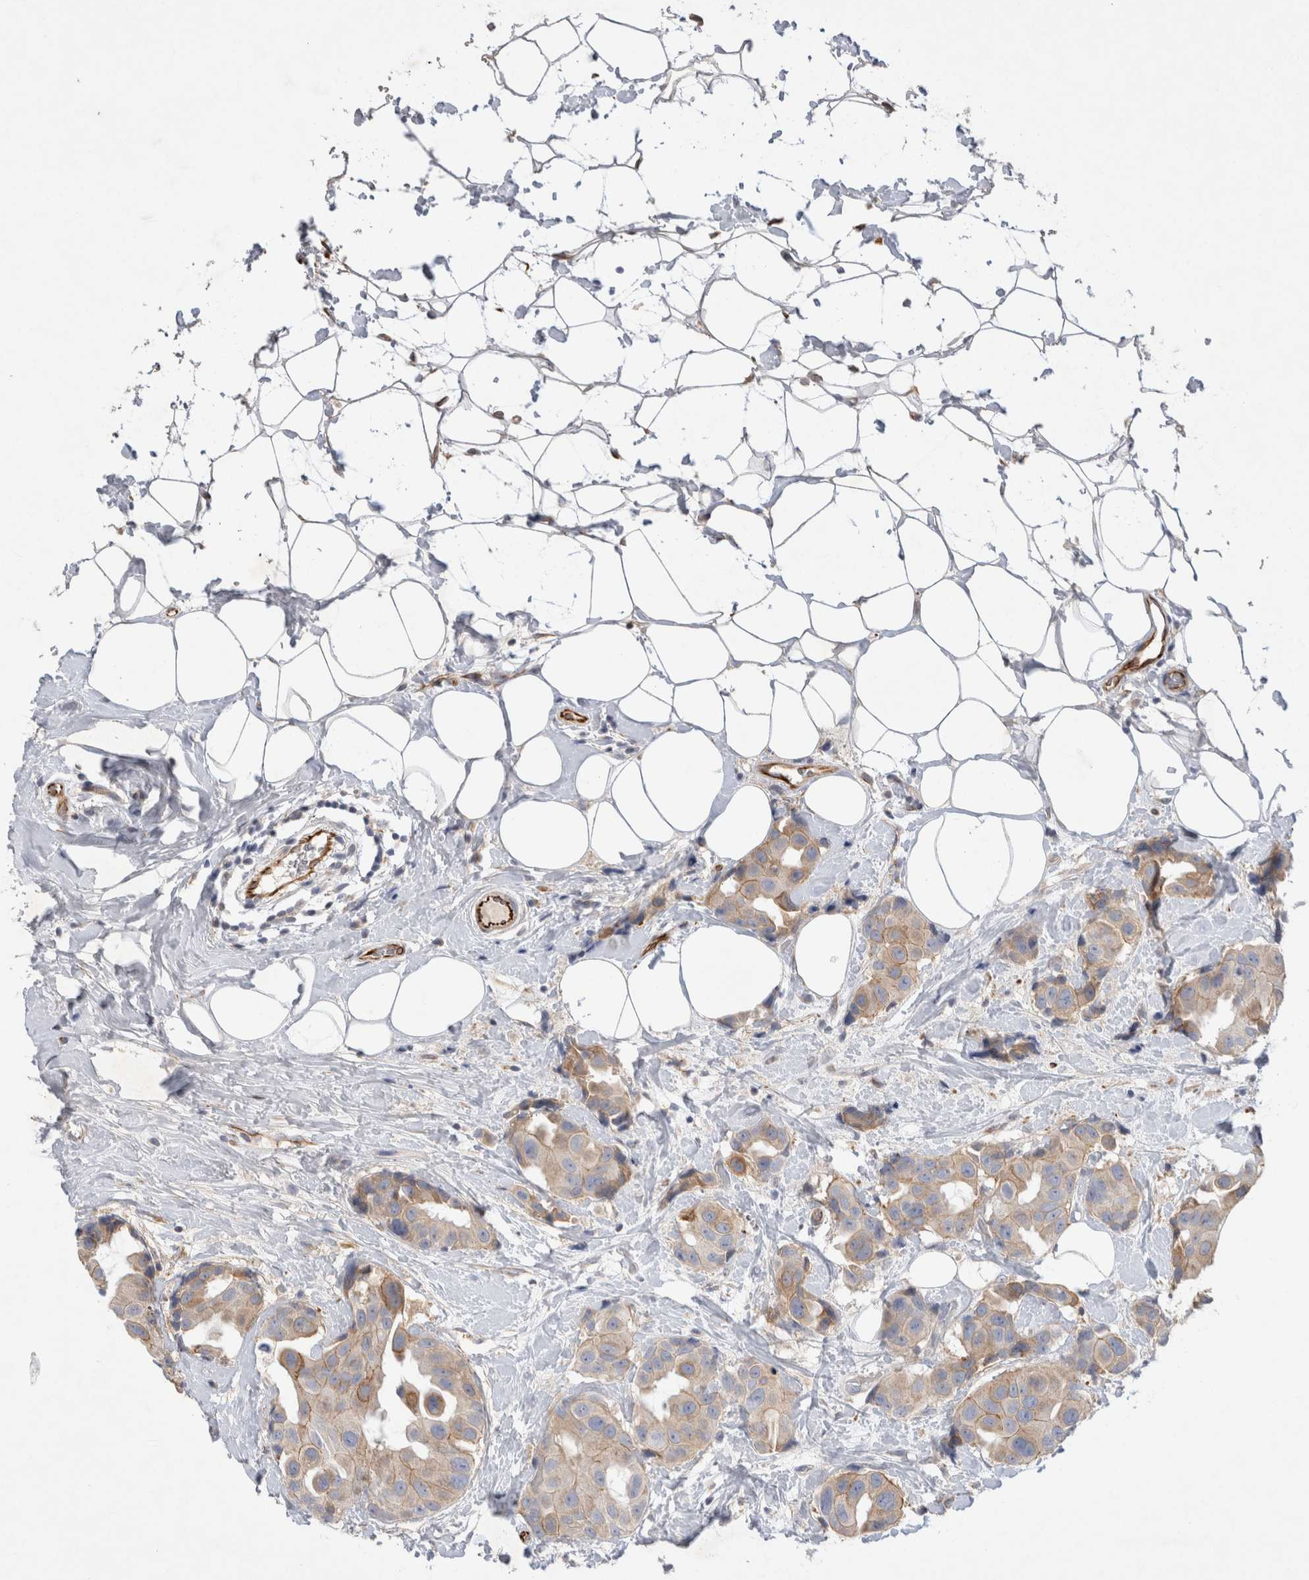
{"staining": {"intensity": "moderate", "quantity": "<25%", "location": "cytoplasmic/membranous"}, "tissue": "breast cancer", "cell_type": "Tumor cells", "image_type": "cancer", "snomed": [{"axis": "morphology", "description": "Normal tissue, NOS"}, {"axis": "morphology", "description": "Duct carcinoma"}, {"axis": "topography", "description": "Breast"}], "caption": "Immunohistochemistry histopathology image of neoplastic tissue: human breast infiltrating ductal carcinoma stained using IHC shows low levels of moderate protein expression localized specifically in the cytoplasmic/membranous of tumor cells, appearing as a cytoplasmic/membranous brown color.", "gene": "NMU", "patient": {"sex": "female", "age": 39}}